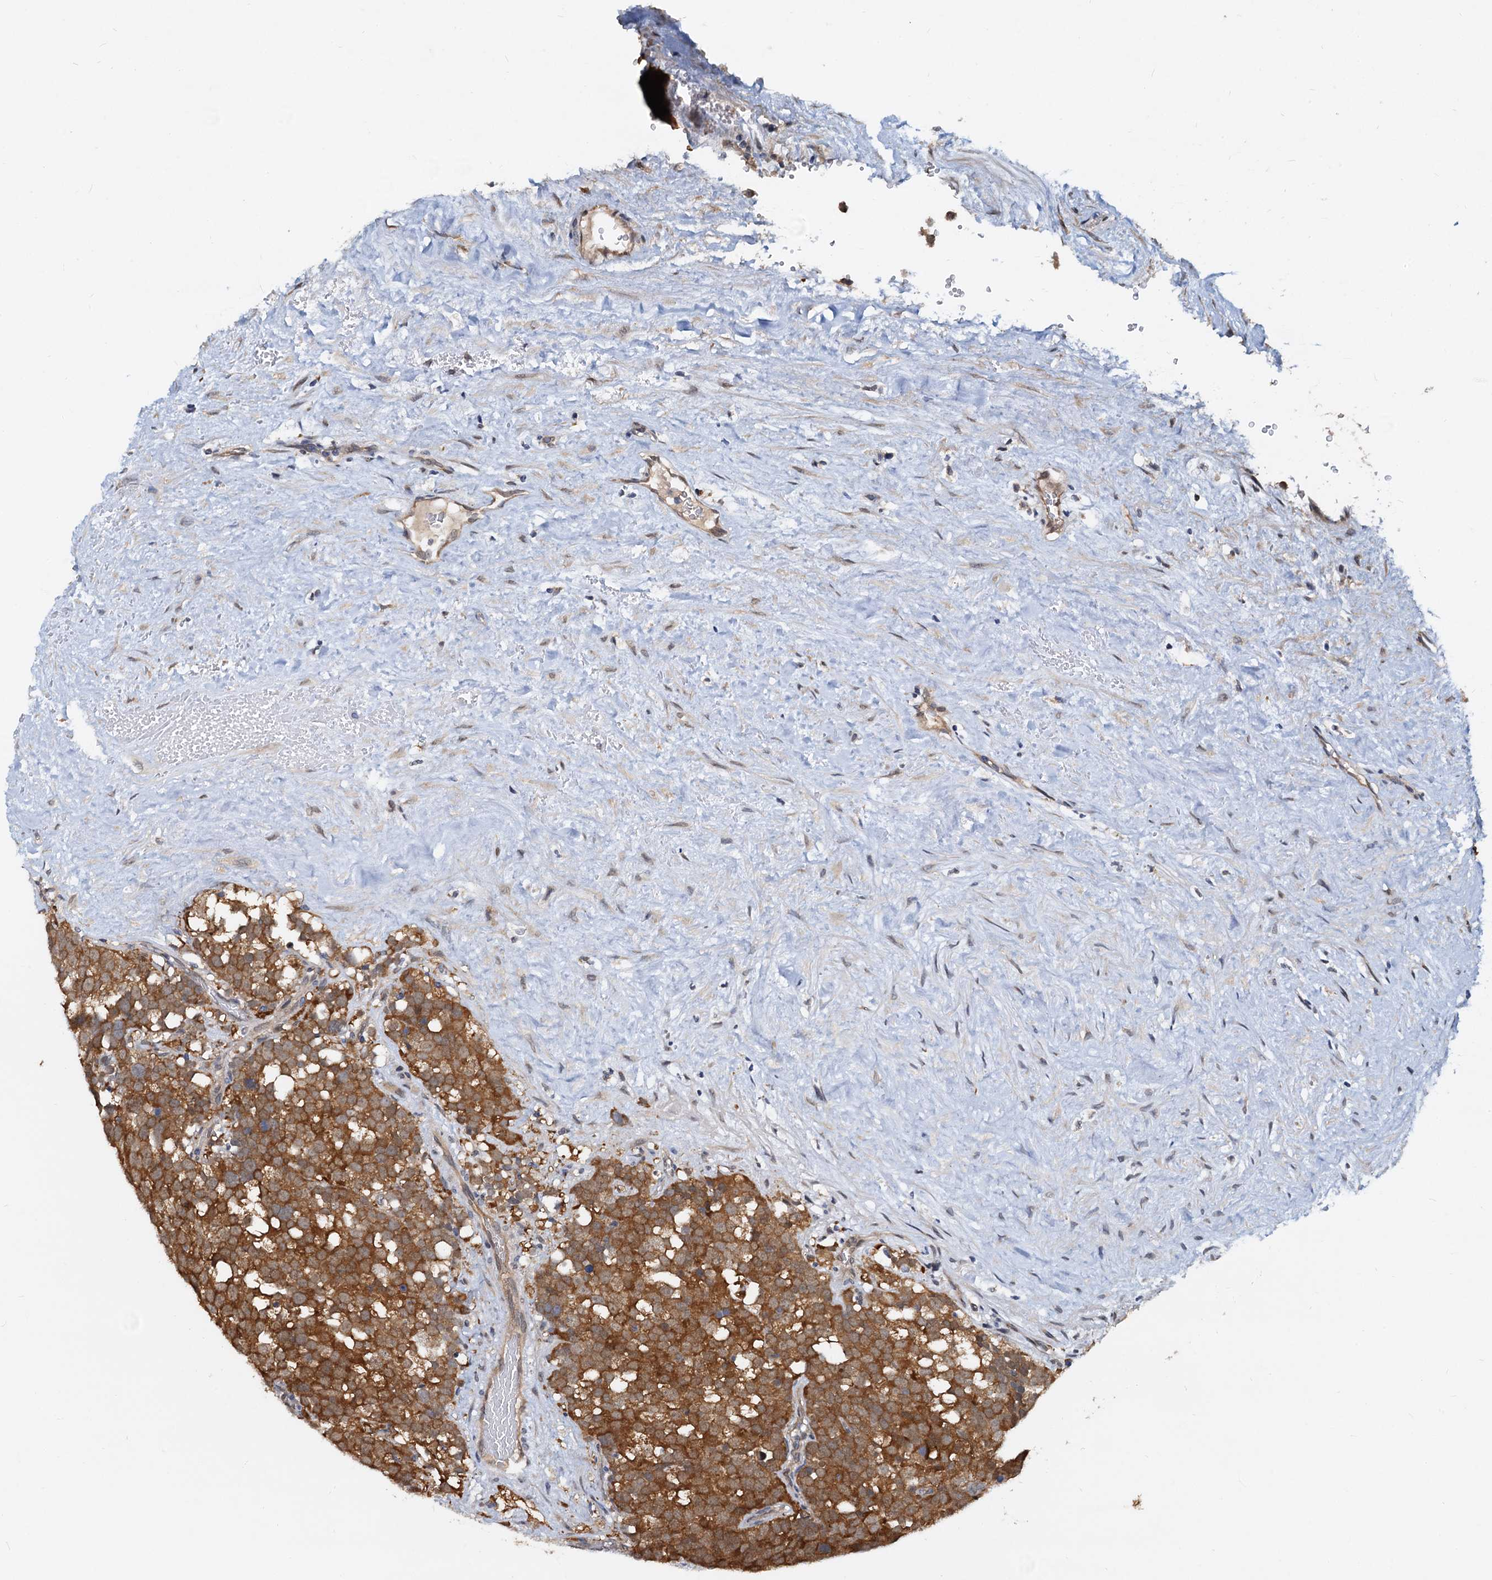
{"staining": {"intensity": "strong", "quantity": ">75%", "location": "cytoplasmic/membranous"}, "tissue": "testis cancer", "cell_type": "Tumor cells", "image_type": "cancer", "snomed": [{"axis": "morphology", "description": "Seminoma, NOS"}, {"axis": "topography", "description": "Testis"}], "caption": "Immunohistochemistry (DAB (3,3'-diaminobenzidine)) staining of human testis cancer (seminoma) exhibits strong cytoplasmic/membranous protein positivity in approximately >75% of tumor cells. Using DAB (brown) and hematoxylin (blue) stains, captured at high magnification using brightfield microscopy.", "gene": "PTGES3", "patient": {"sex": "male", "age": 71}}